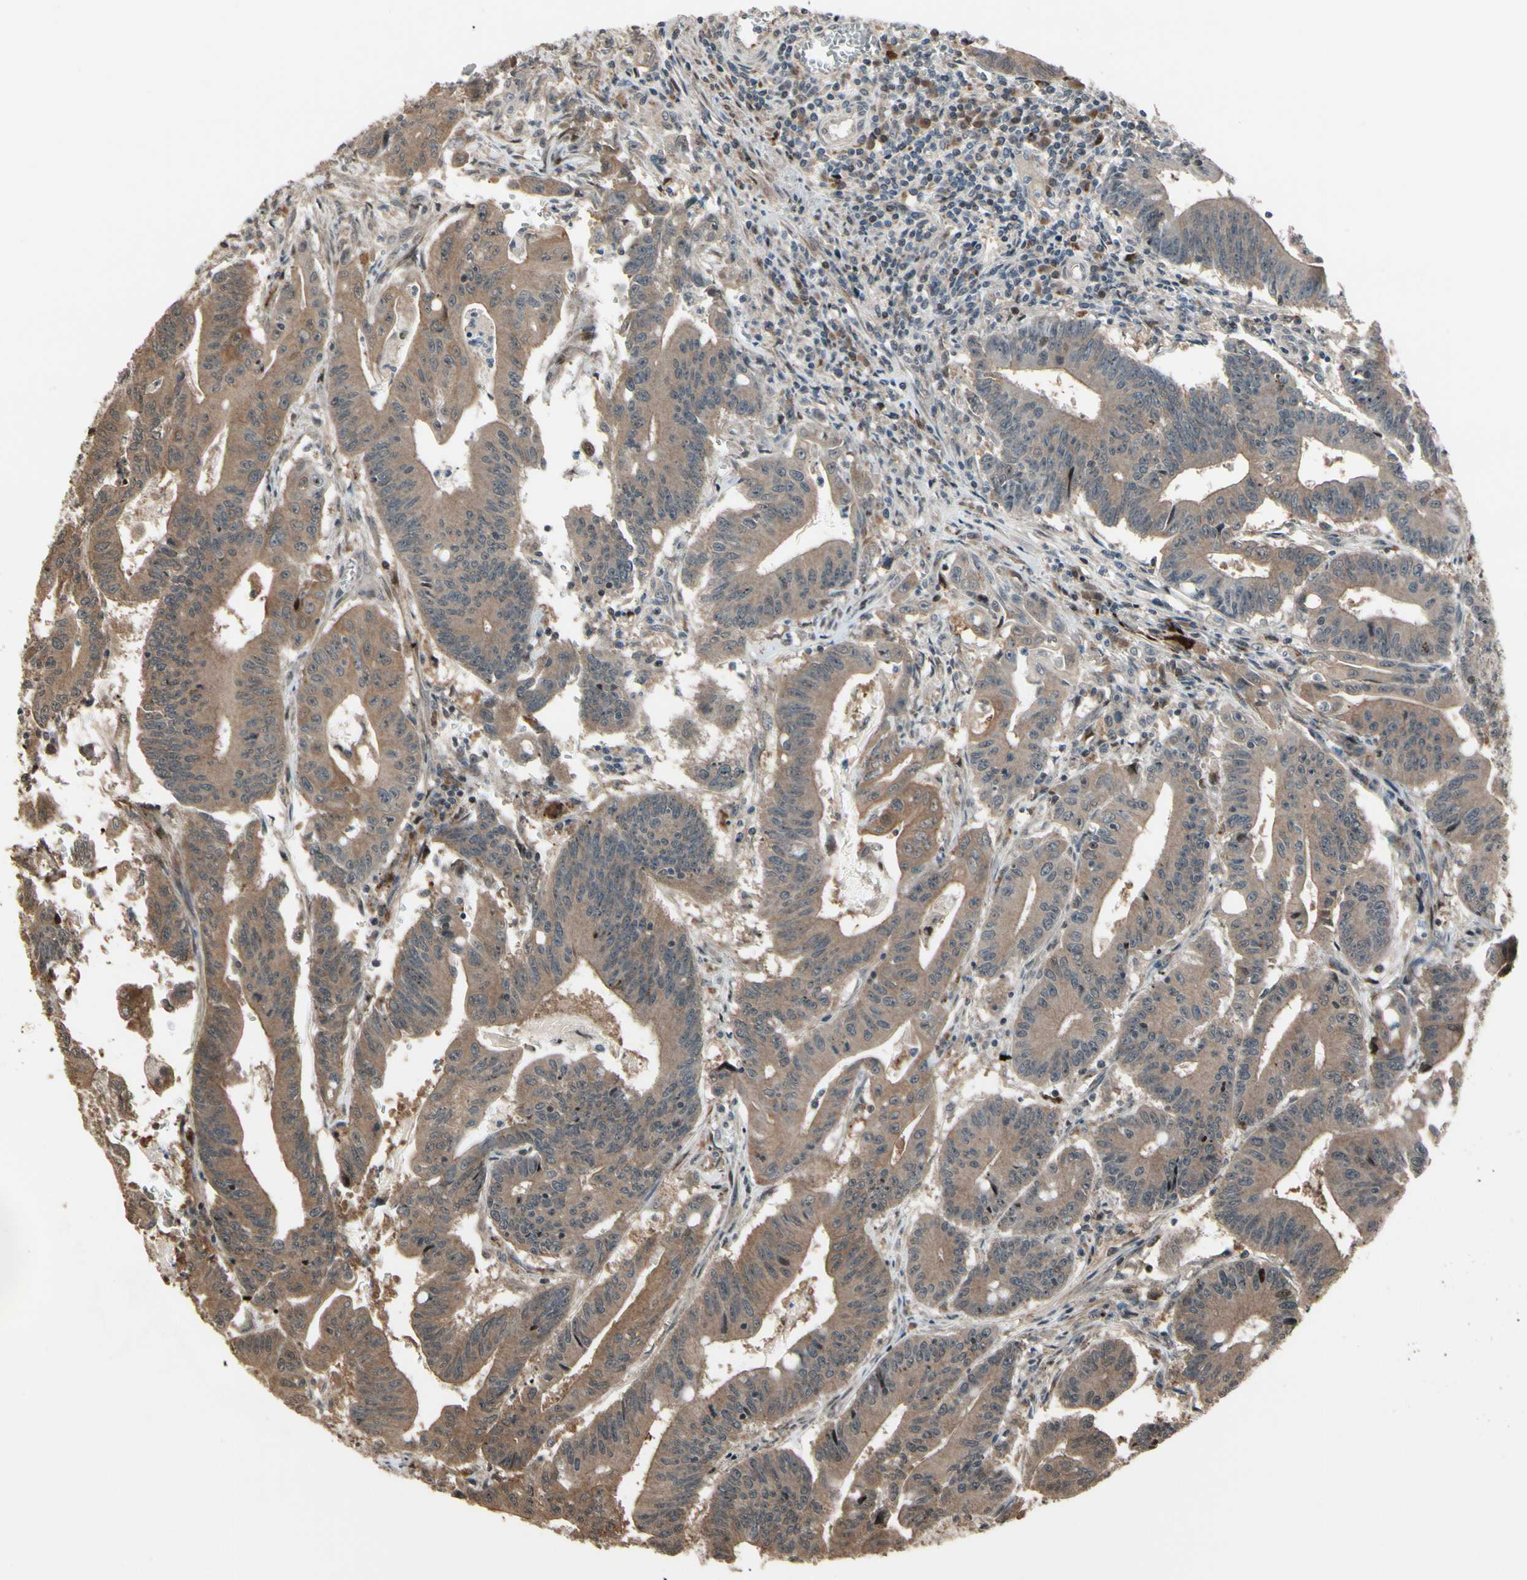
{"staining": {"intensity": "weak", "quantity": ">75%", "location": "cytoplasmic/membranous"}, "tissue": "colorectal cancer", "cell_type": "Tumor cells", "image_type": "cancer", "snomed": [{"axis": "morphology", "description": "Adenocarcinoma, NOS"}, {"axis": "topography", "description": "Colon"}], "caption": "Protein staining of adenocarcinoma (colorectal) tissue displays weak cytoplasmic/membranous positivity in about >75% of tumor cells.", "gene": "CSF1R", "patient": {"sex": "male", "age": 45}}